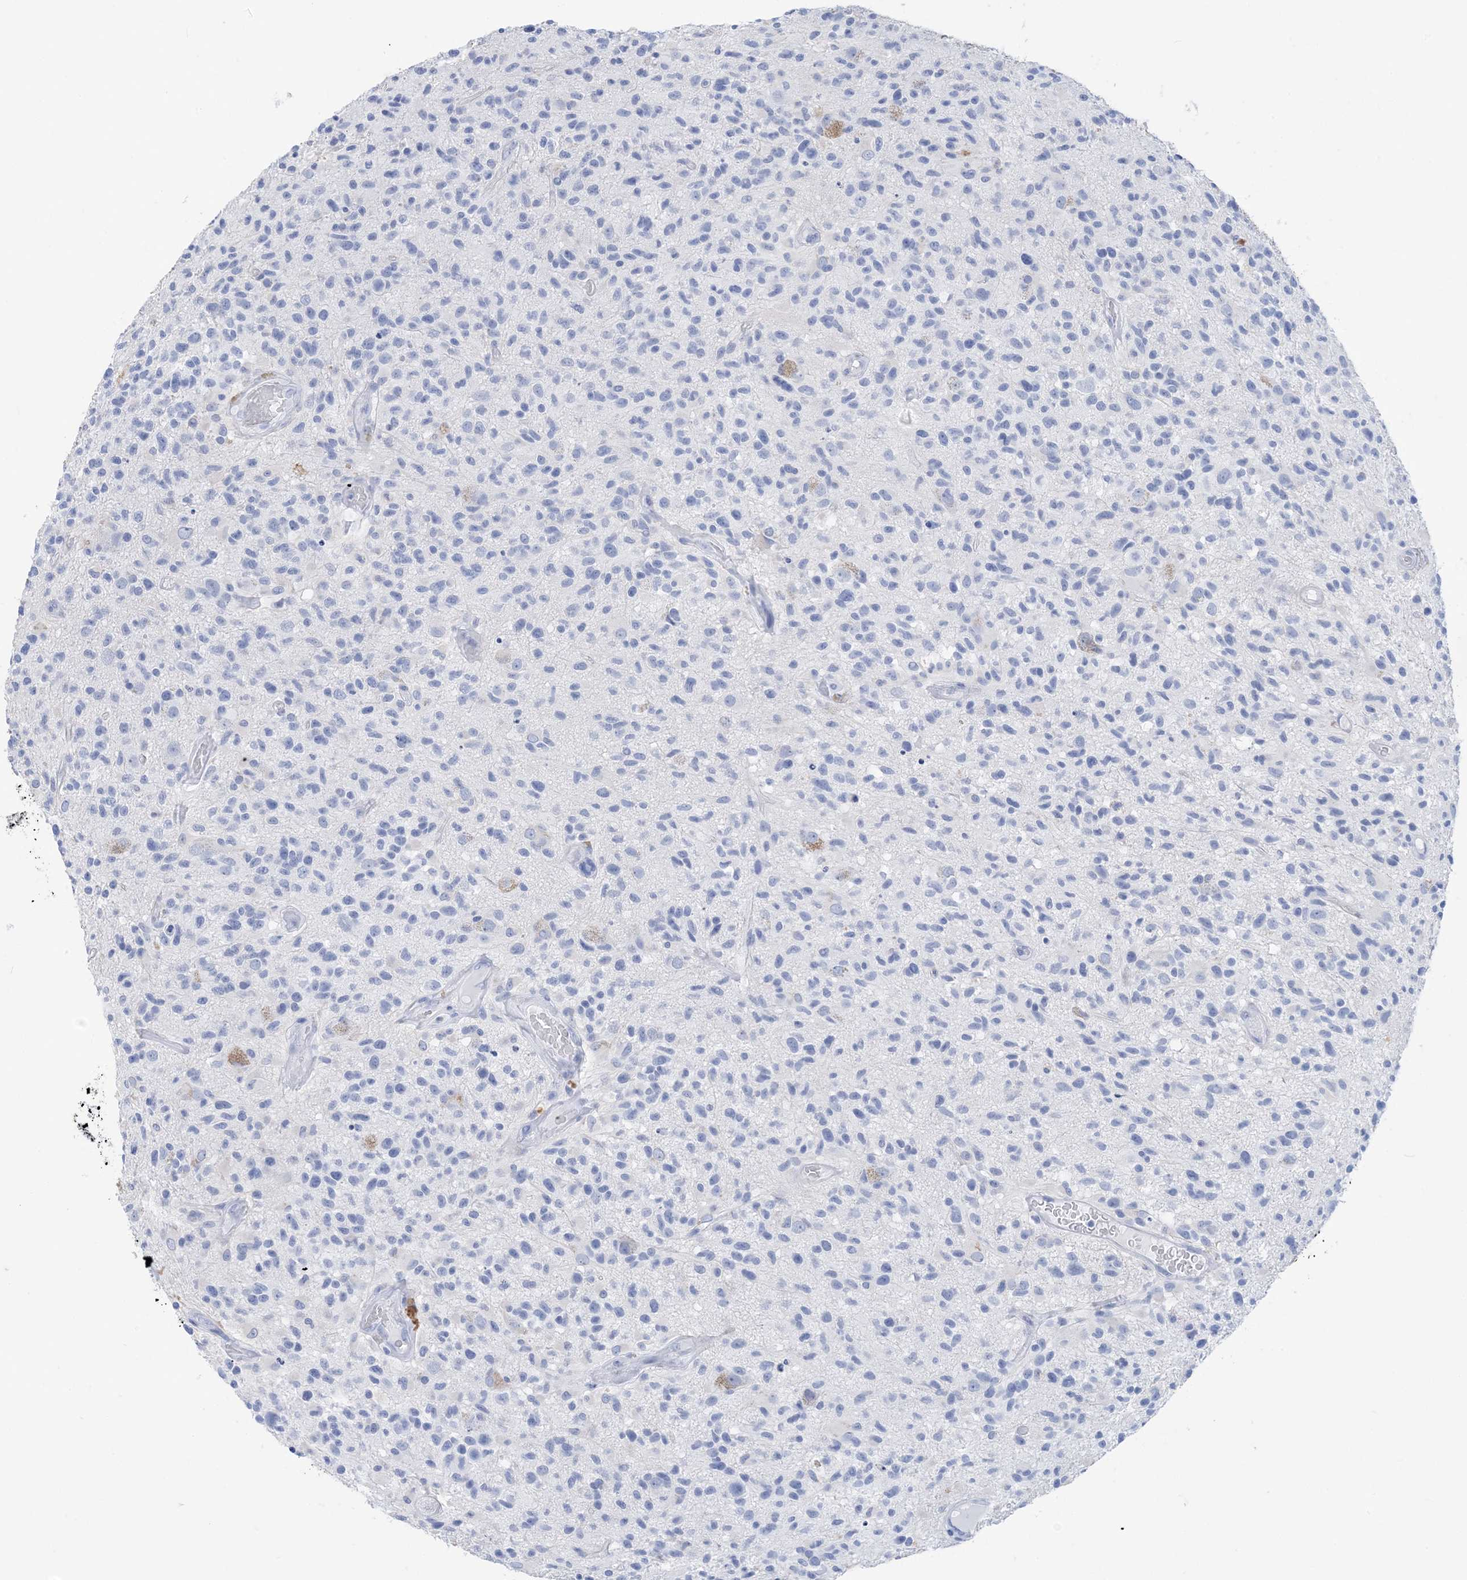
{"staining": {"intensity": "negative", "quantity": "none", "location": "none"}, "tissue": "glioma", "cell_type": "Tumor cells", "image_type": "cancer", "snomed": [{"axis": "morphology", "description": "Glioma, malignant, High grade"}, {"axis": "morphology", "description": "Glioblastoma, NOS"}, {"axis": "topography", "description": "Brain"}], "caption": "Tumor cells show no significant positivity in glioma.", "gene": "SH3YL1", "patient": {"sex": "male", "age": 60}}